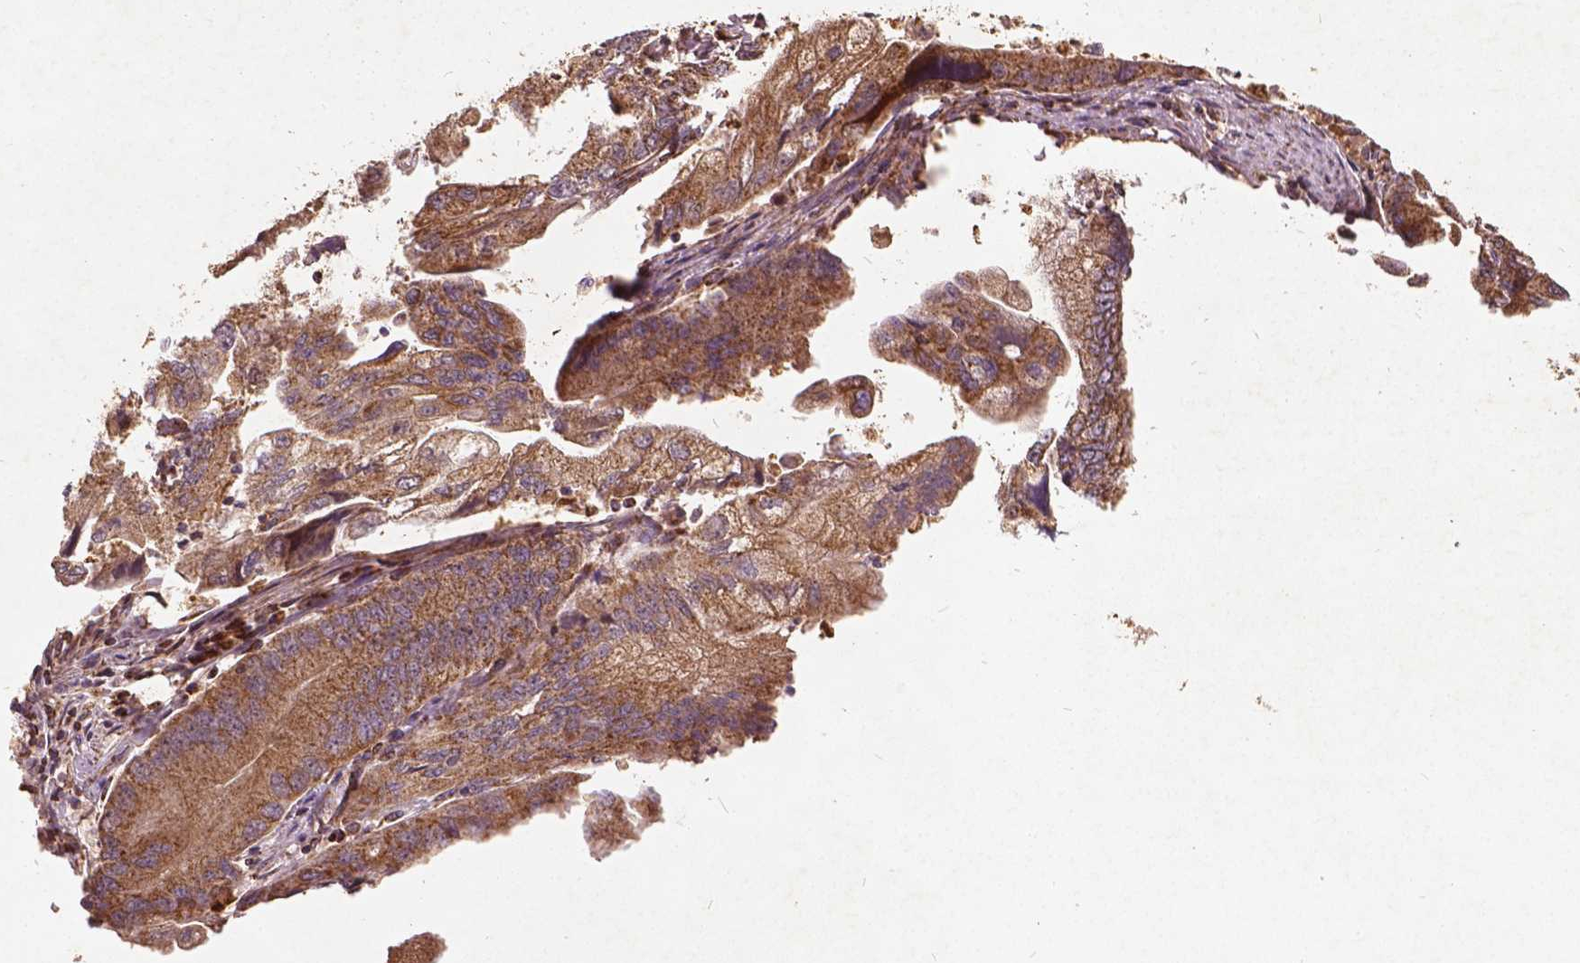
{"staining": {"intensity": "moderate", "quantity": ">75%", "location": "cytoplasmic/membranous"}, "tissue": "stomach cancer", "cell_type": "Tumor cells", "image_type": "cancer", "snomed": [{"axis": "morphology", "description": "Adenocarcinoma, NOS"}, {"axis": "topography", "description": "Pancreas"}, {"axis": "topography", "description": "Stomach, upper"}], "caption": "Immunohistochemistry (DAB) staining of stomach cancer (adenocarcinoma) demonstrates moderate cytoplasmic/membranous protein positivity in about >75% of tumor cells. (DAB IHC with brightfield microscopy, high magnification).", "gene": "UBXN2A", "patient": {"sex": "male", "age": 77}}